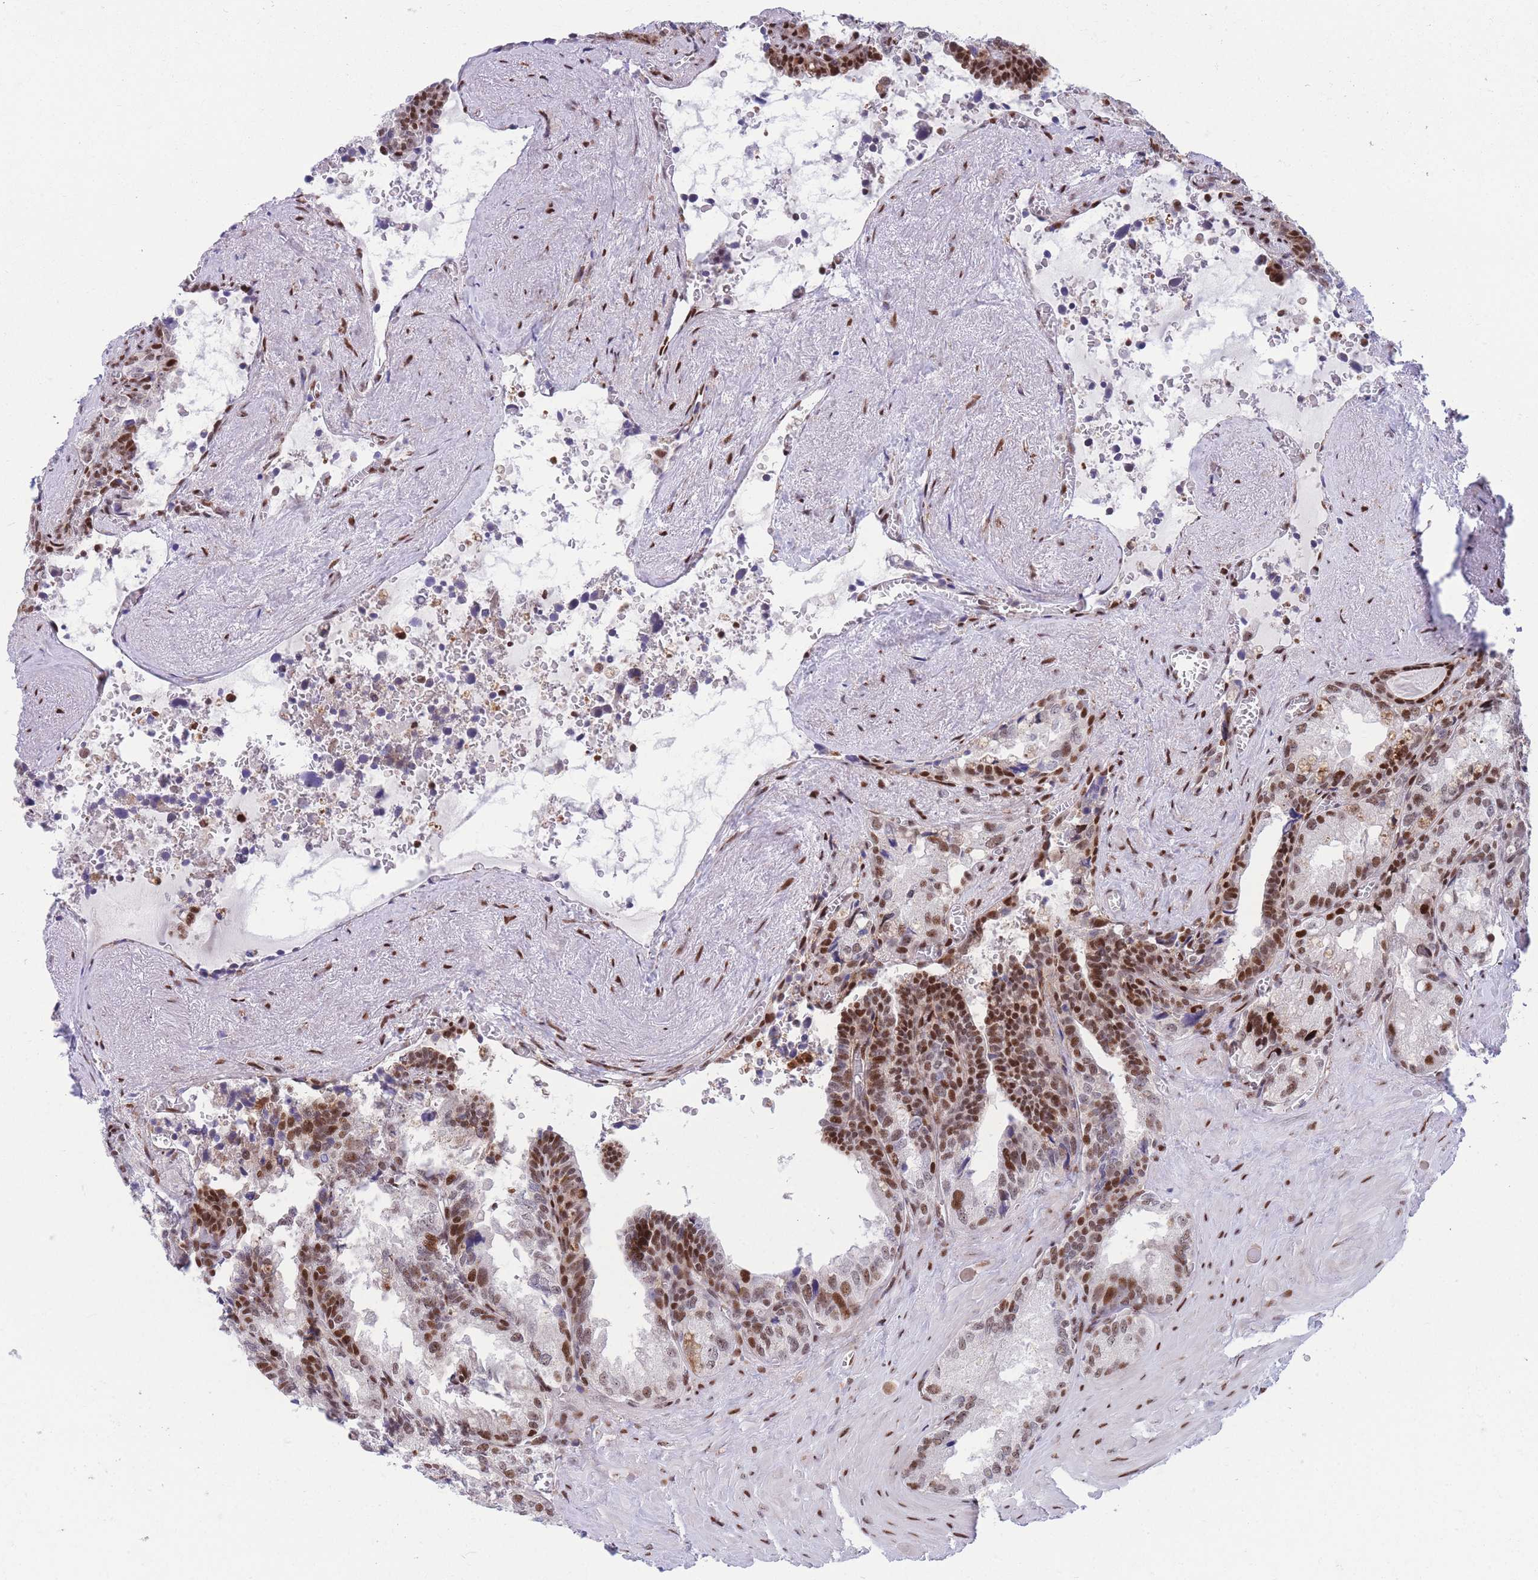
{"staining": {"intensity": "strong", "quantity": ">75%", "location": "nuclear"}, "tissue": "seminal vesicle", "cell_type": "Glandular cells", "image_type": "normal", "snomed": [{"axis": "morphology", "description": "Normal tissue, NOS"}, {"axis": "topography", "description": "Seminal veicle"}], "caption": "Brown immunohistochemical staining in normal seminal vesicle exhibits strong nuclear positivity in approximately >75% of glandular cells. (IHC, brightfield microscopy, high magnification).", "gene": "DNAJC3", "patient": {"sex": "male", "age": 68}}